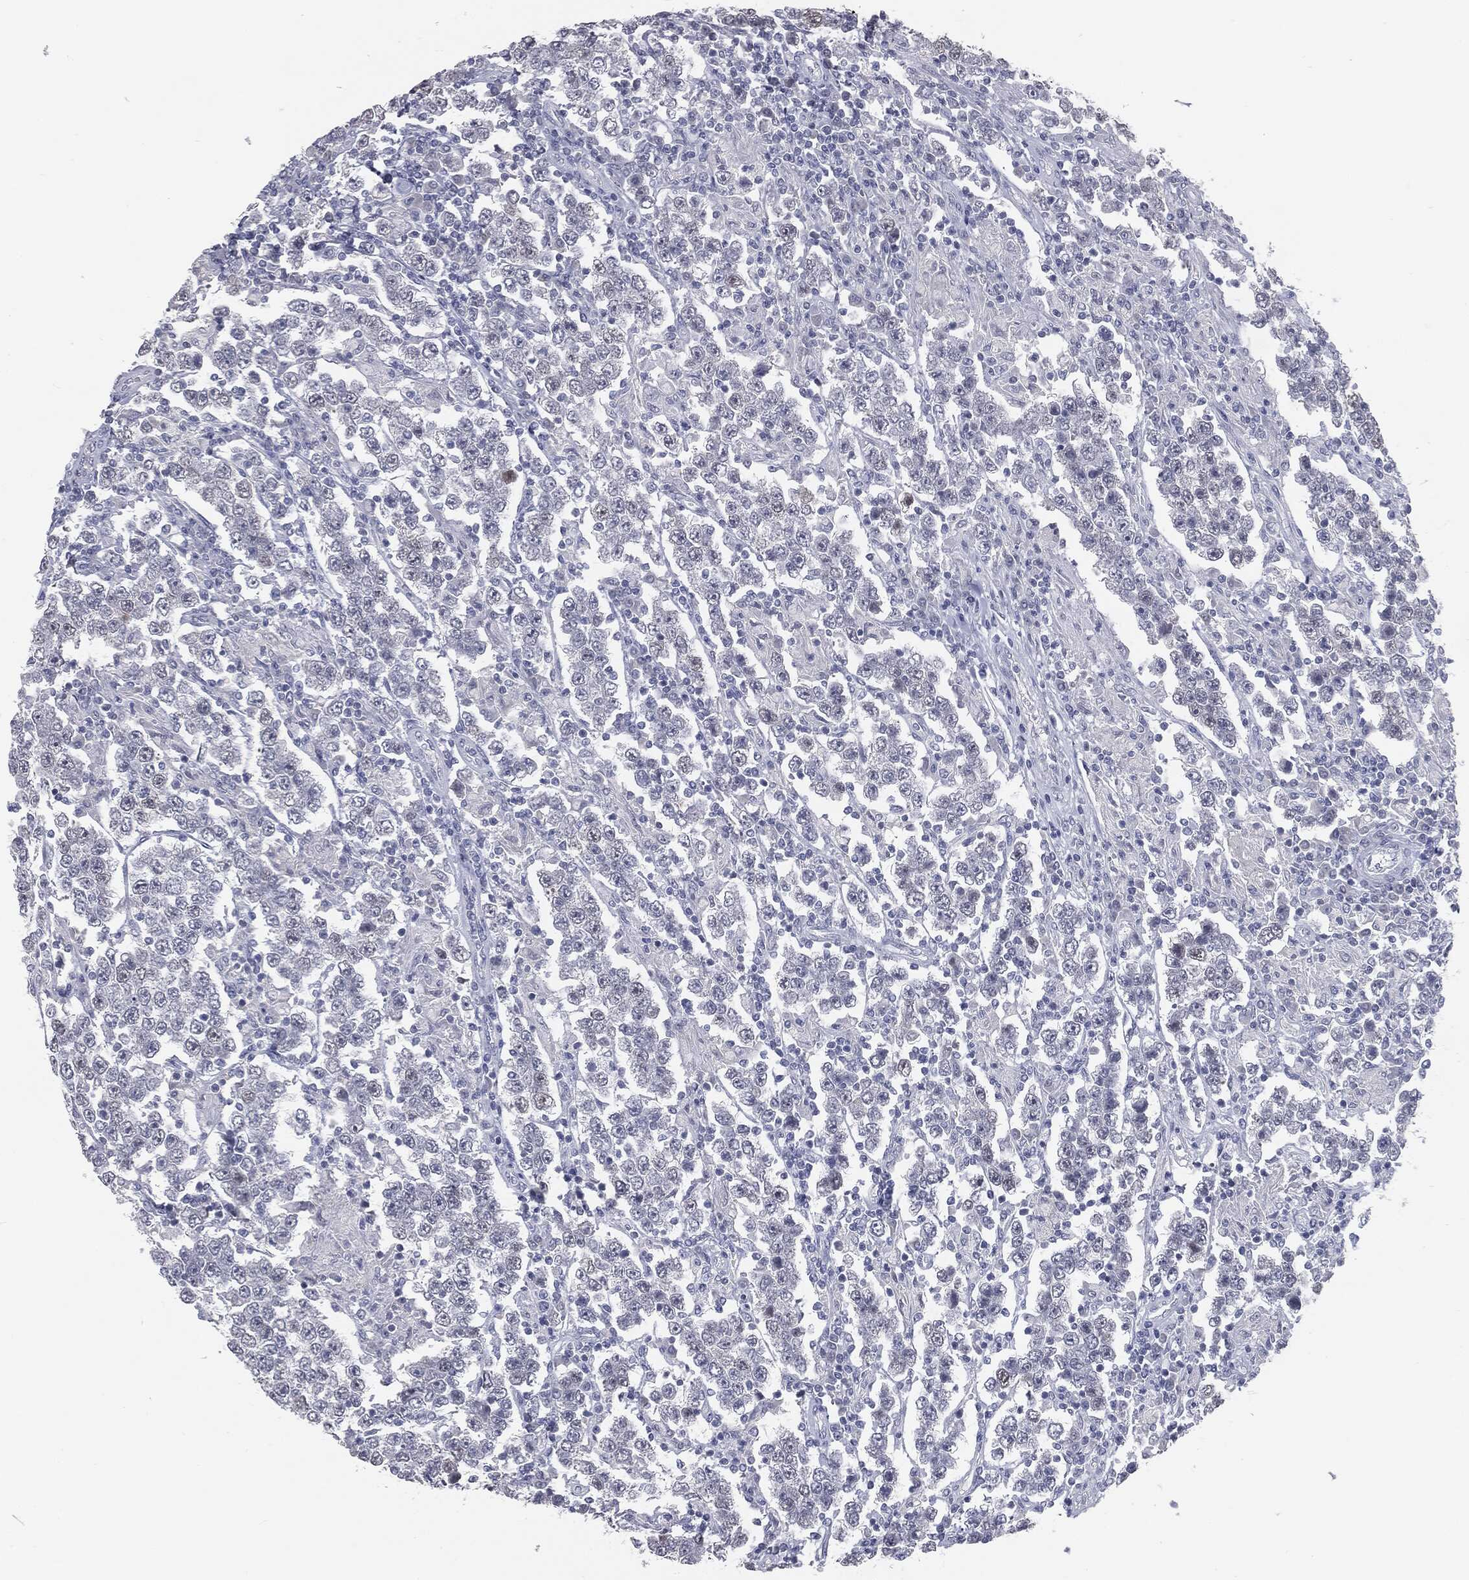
{"staining": {"intensity": "negative", "quantity": "none", "location": "none"}, "tissue": "testis cancer", "cell_type": "Tumor cells", "image_type": "cancer", "snomed": [{"axis": "morphology", "description": "Normal tissue, NOS"}, {"axis": "morphology", "description": "Urothelial carcinoma, High grade"}, {"axis": "morphology", "description": "Seminoma, NOS"}, {"axis": "morphology", "description": "Carcinoma, Embryonal, NOS"}, {"axis": "topography", "description": "Urinary bladder"}, {"axis": "topography", "description": "Testis"}], "caption": "Immunohistochemistry (IHC) histopathology image of human embryonal carcinoma (testis) stained for a protein (brown), which displays no expression in tumor cells.", "gene": "PRAME", "patient": {"sex": "male", "age": 41}}